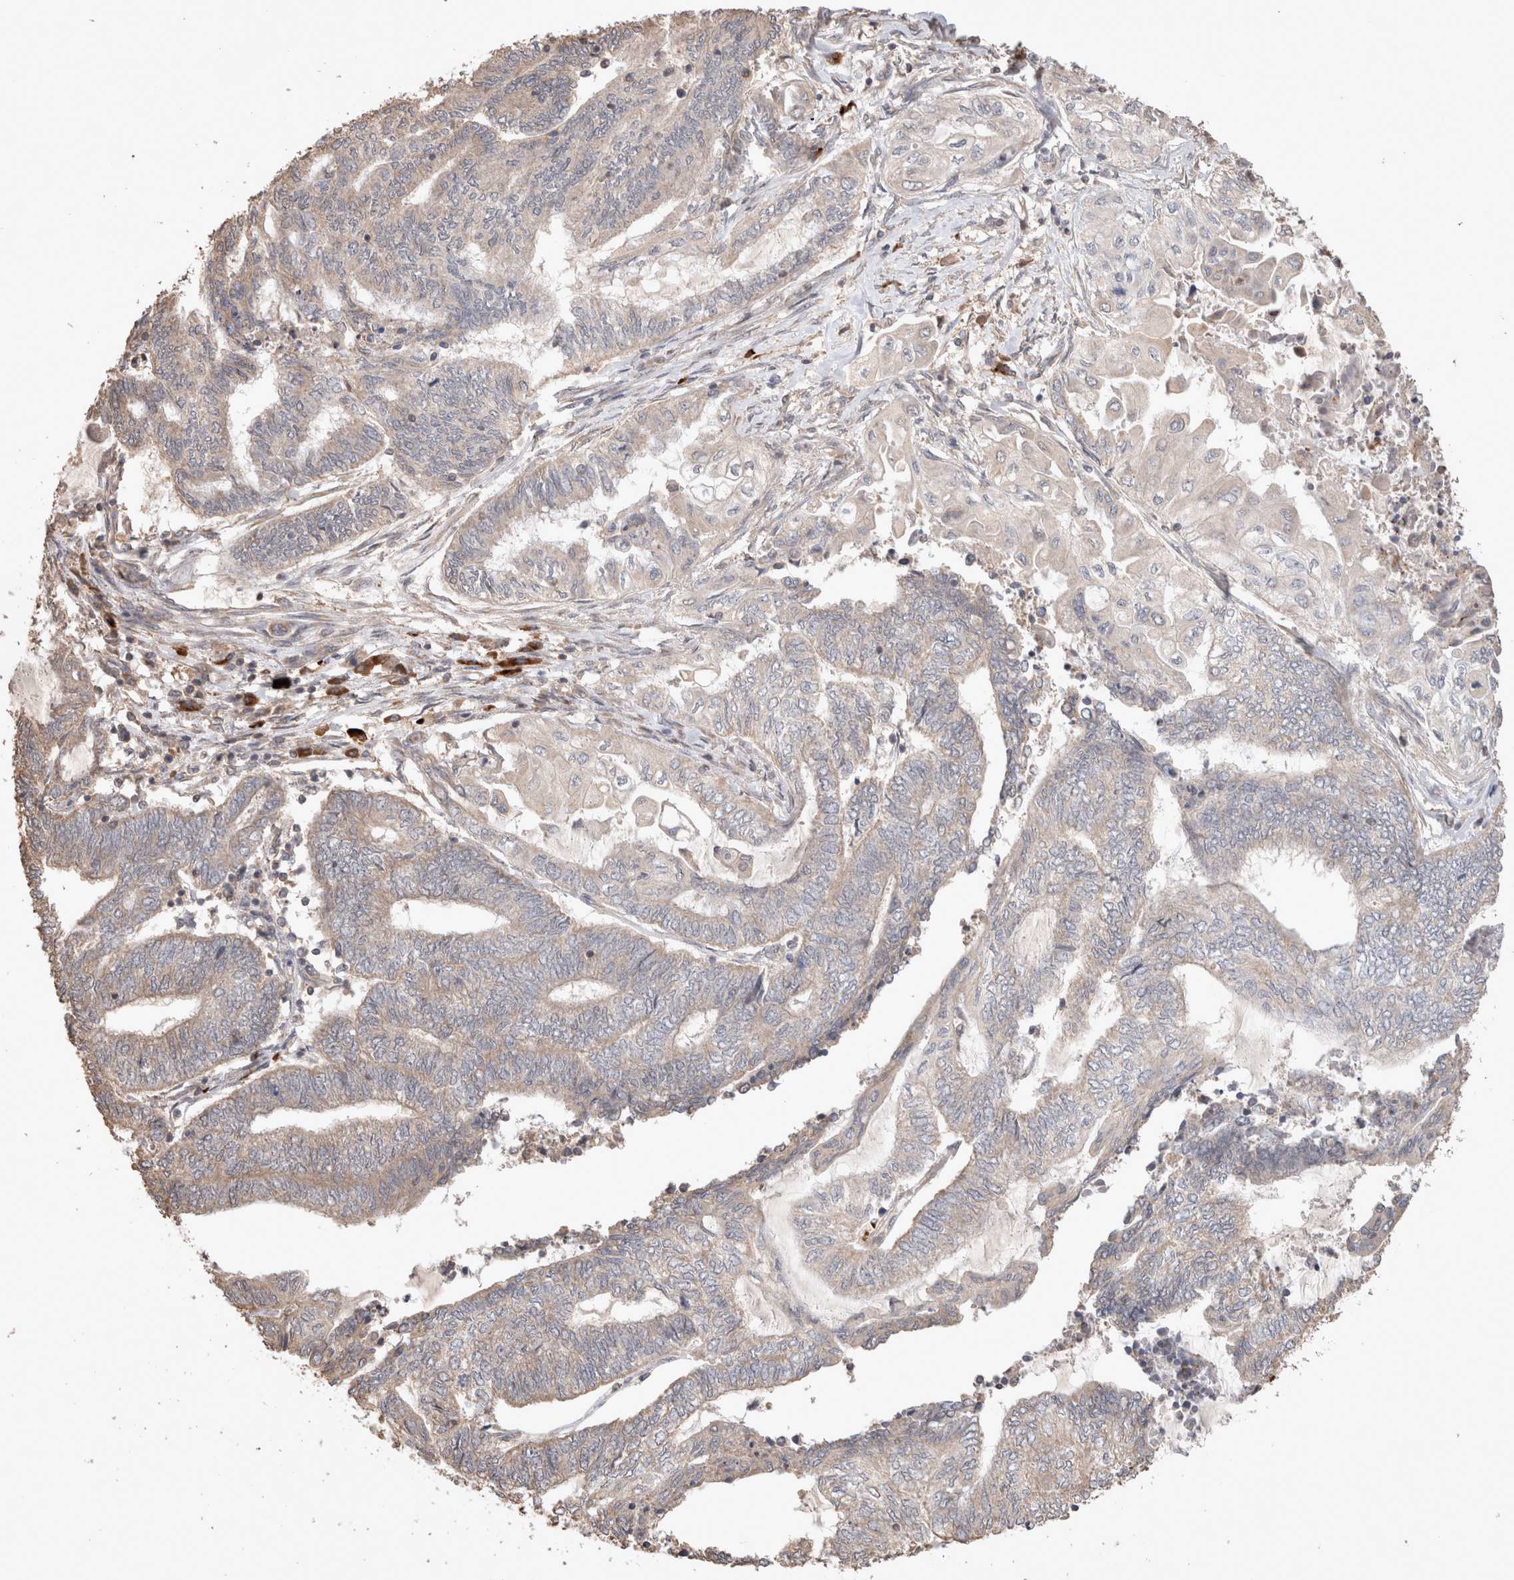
{"staining": {"intensity": "weak", "quantity": ">75%", "location": "cytoplasmic/membranous"}, "tissue": "endometrial cancer", "cell_type": "Tumor cells", "image_type": "cancer", "snomed": [{"axis": "morphology", "description": "Adenocarcinoma, NOS"}, {"axis": "topography", "description": "Uterus"}, {"axis": "topography", "description": "Endometrium"}], "caption": "This image exhibits endometrial cancer (adenocarcinoma) stained with immunohistochemistry to label a protein in brown. The cytoplasmic/membranous of tumor cells show weak positivity for the protein. Nuclei are counter-stained blue.", "gene": "HROB", "patient": {"sex": "female", "age": 70}}